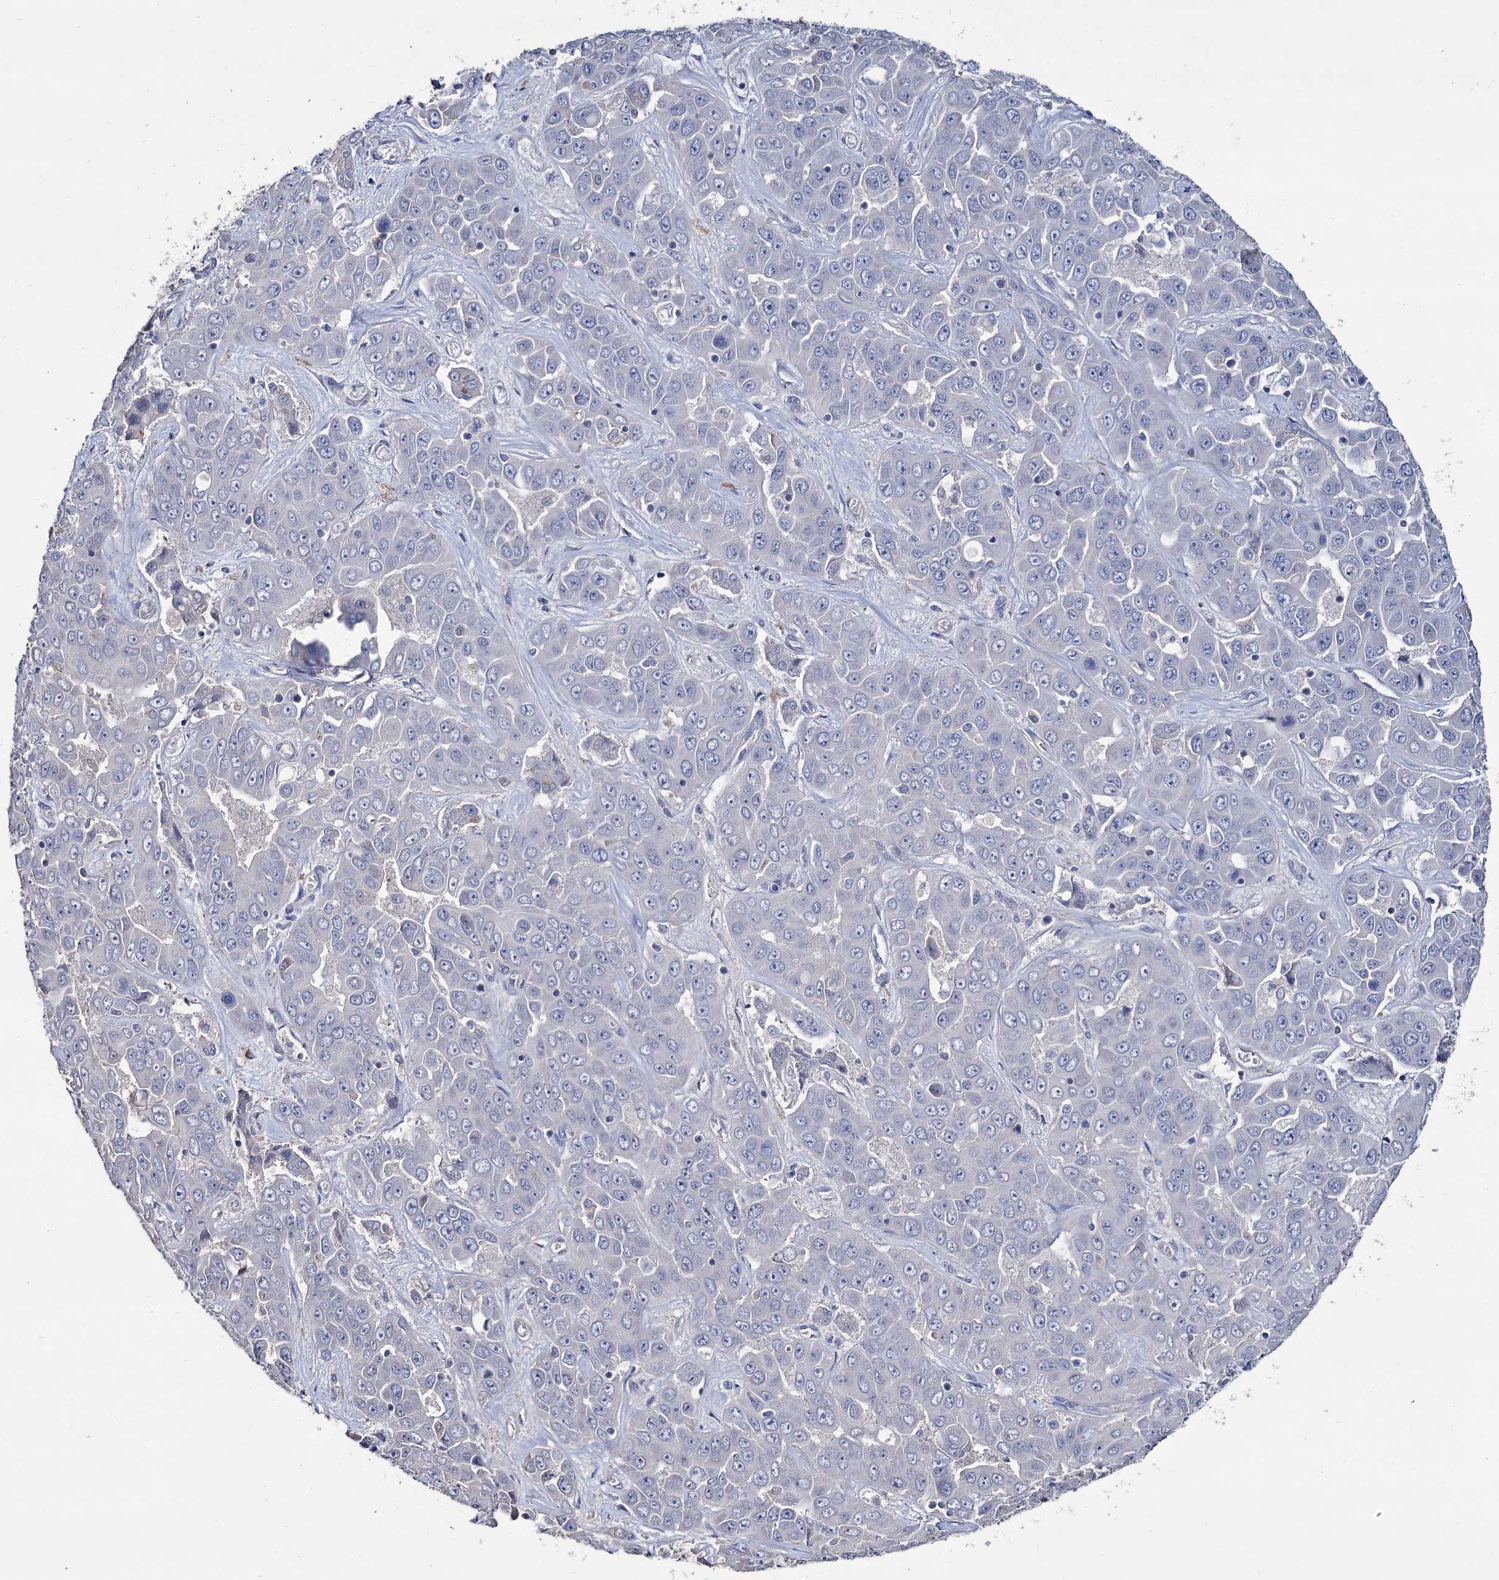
{"staining": {"intensity": "negative", "quantity": "none", "location": "none"}, "tissue": "liver cancer", "cell_type": "Tumor cells", "image_type": "cancer", "snomed": [{"axis": "morphology", "description": "Cholangiocarcinoma"}, {"axis": "topography", "description": "Liver"}], "caption": "IHC photomicrograph of liver cholangiocarcinoma stained for a protein (brown), which shows no positivity in tumor cells. Nuclei are stained in blue.", "gene": "EPB41L5", "patient": {"sex": "female", "age": 52}}